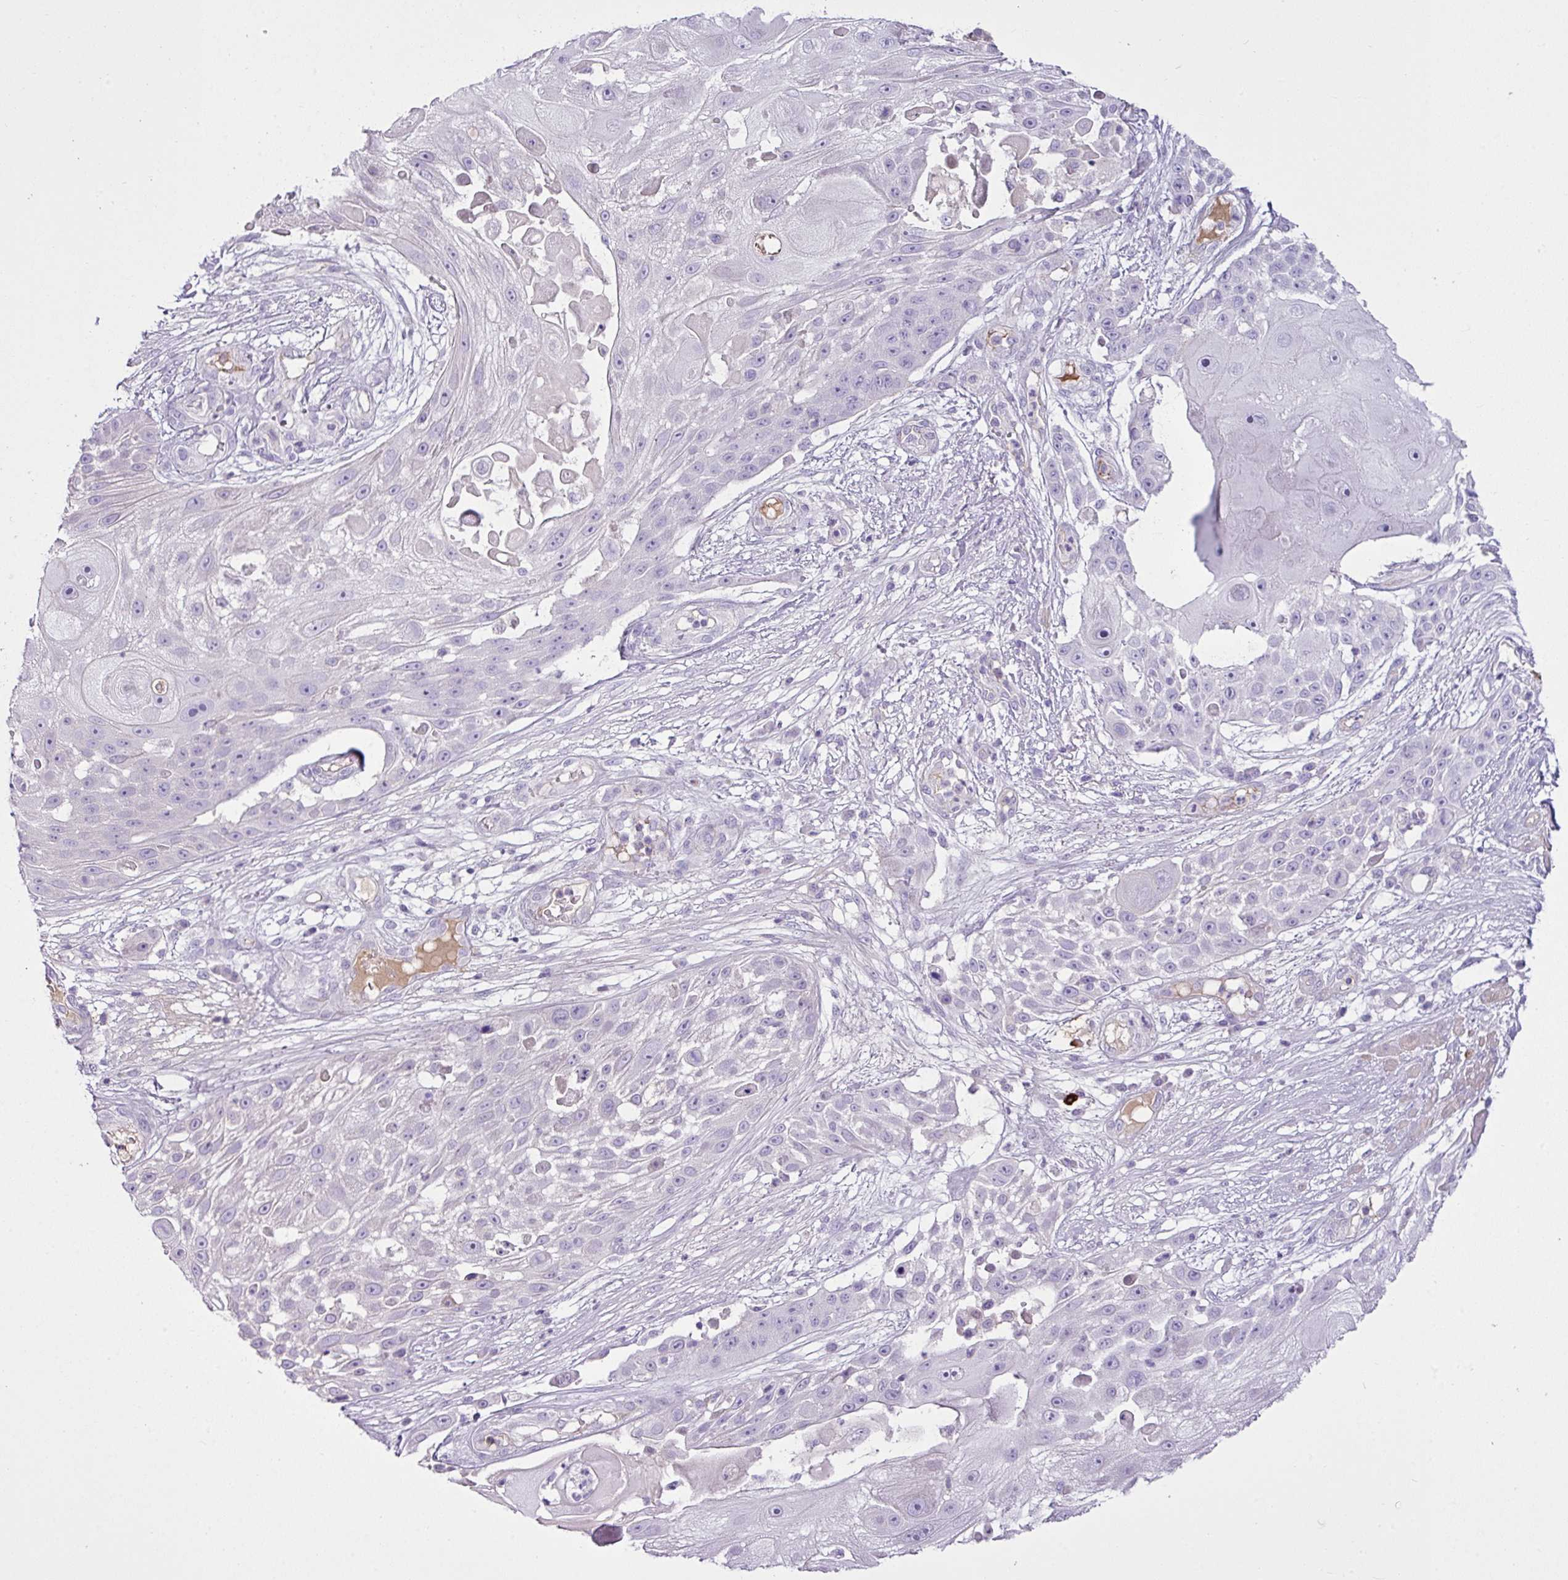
{"staining": {"intensity": "negative", "quantity": "none", "location": "none"}, "tissue": "skin cancer", "cell_type": "Tumor cells", "image_type": "cancer", "snomed": [{"axis": "morphology", "description": "Squamous cell carcinoma, NOS"}, {"axis": "topography", "description": "Skin"}], "caption": "A micrograph of human squamous cell carcinoma (skin) is negative for staining in tumor cells.", "gene": "EME2", "patient": {"sex": "female", "age": 86}}